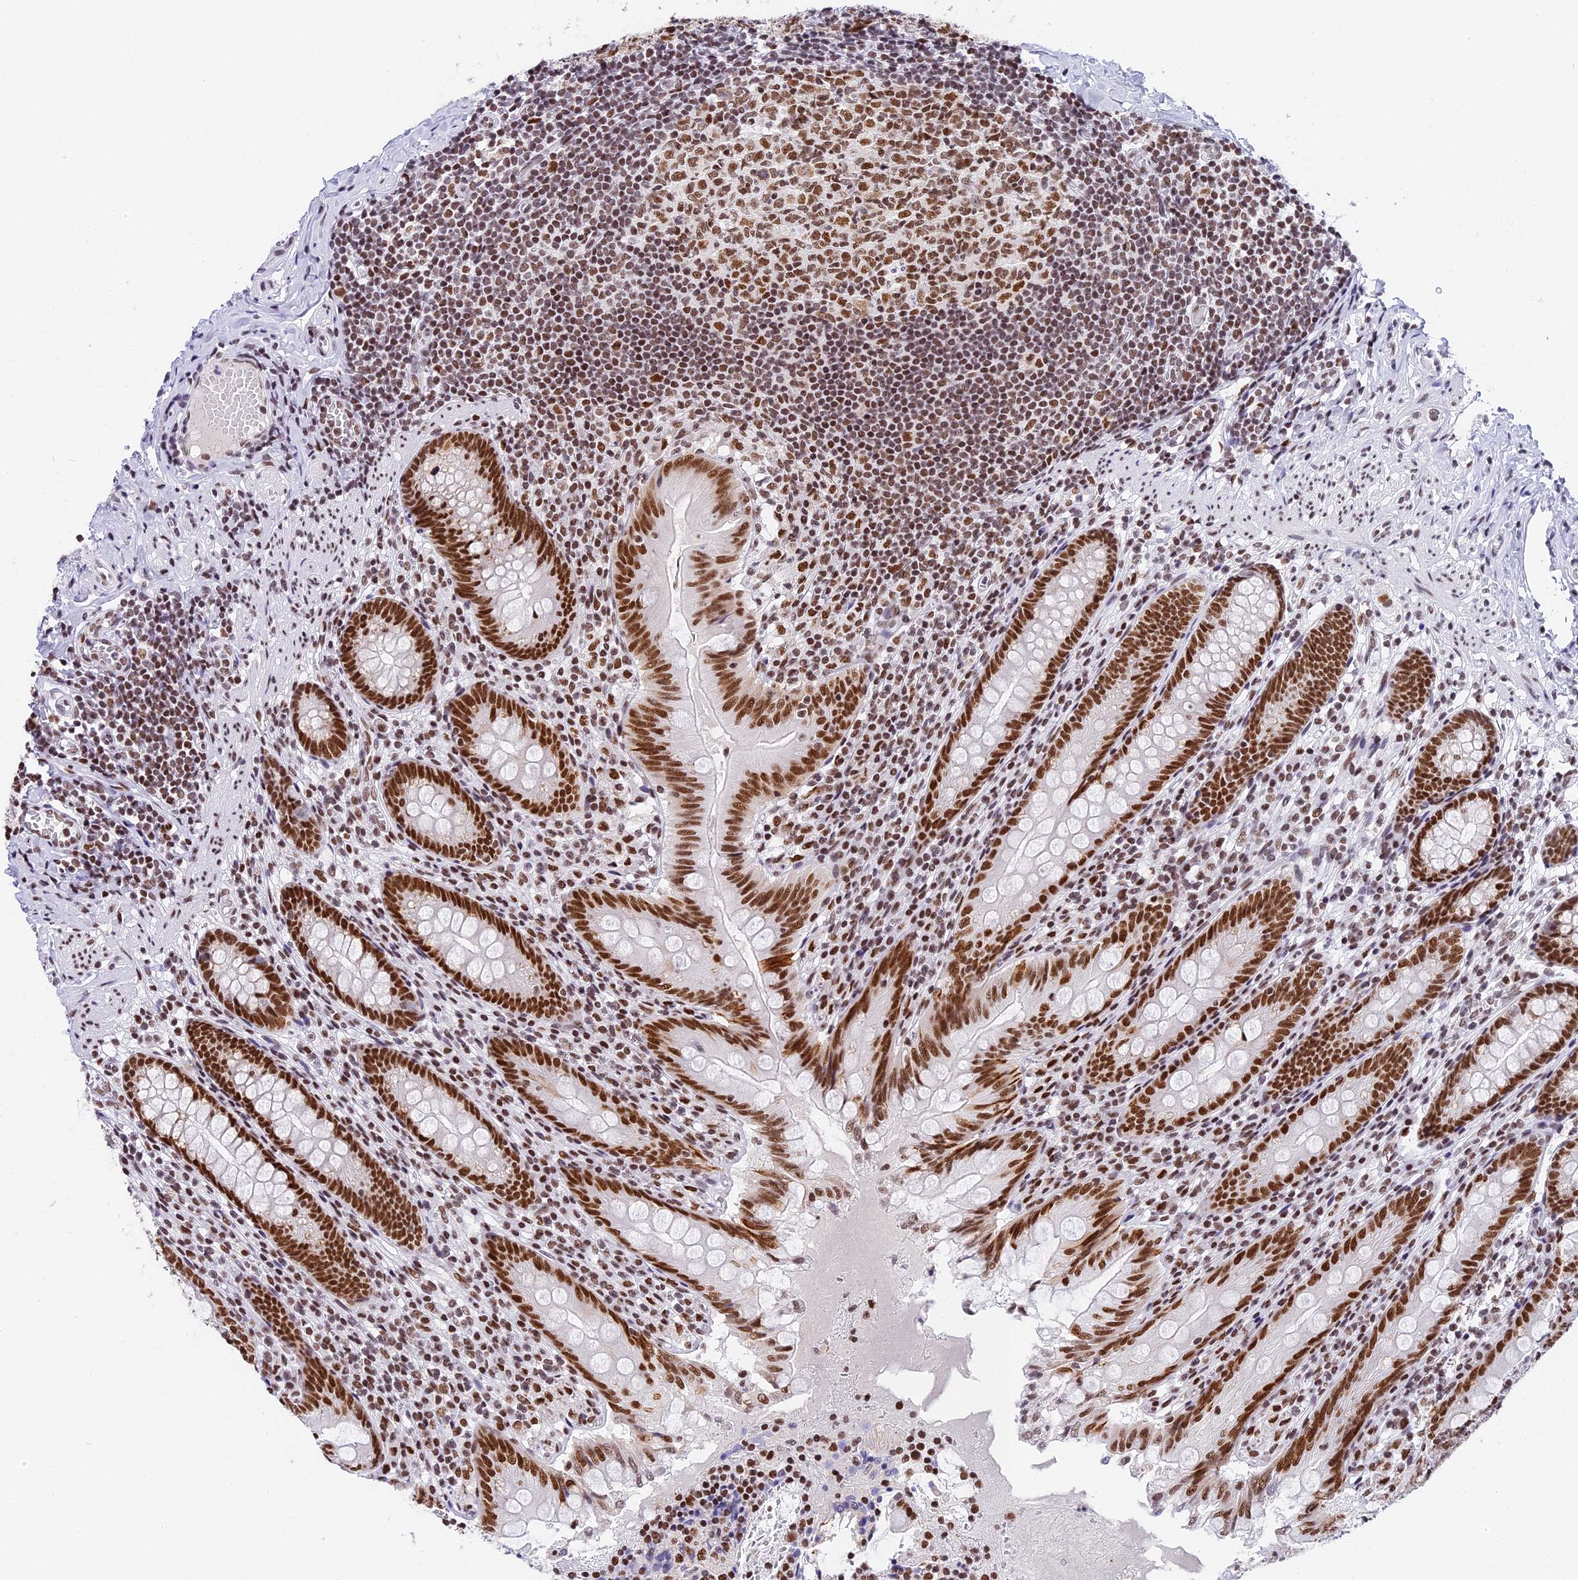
{"staining": {"intensity": "strong", "quantity": ">75%", "location": "nuclear"}, "tissue": "appendix", "cell_type": "Glandular cells", "image_type": "normal", "snomed": [{"axis": "morphology", "description": "Normal tissue, NOS"}, {"axis": "topography", "description": "Appendix"}], "caption": "Normal appendix was stained to show a protein in brown. There is high levels of strong nuclear positivity in about >75% of glandular cells.", "gene": "SBNO1", "patient": {"sex": "male", "age": 55}}